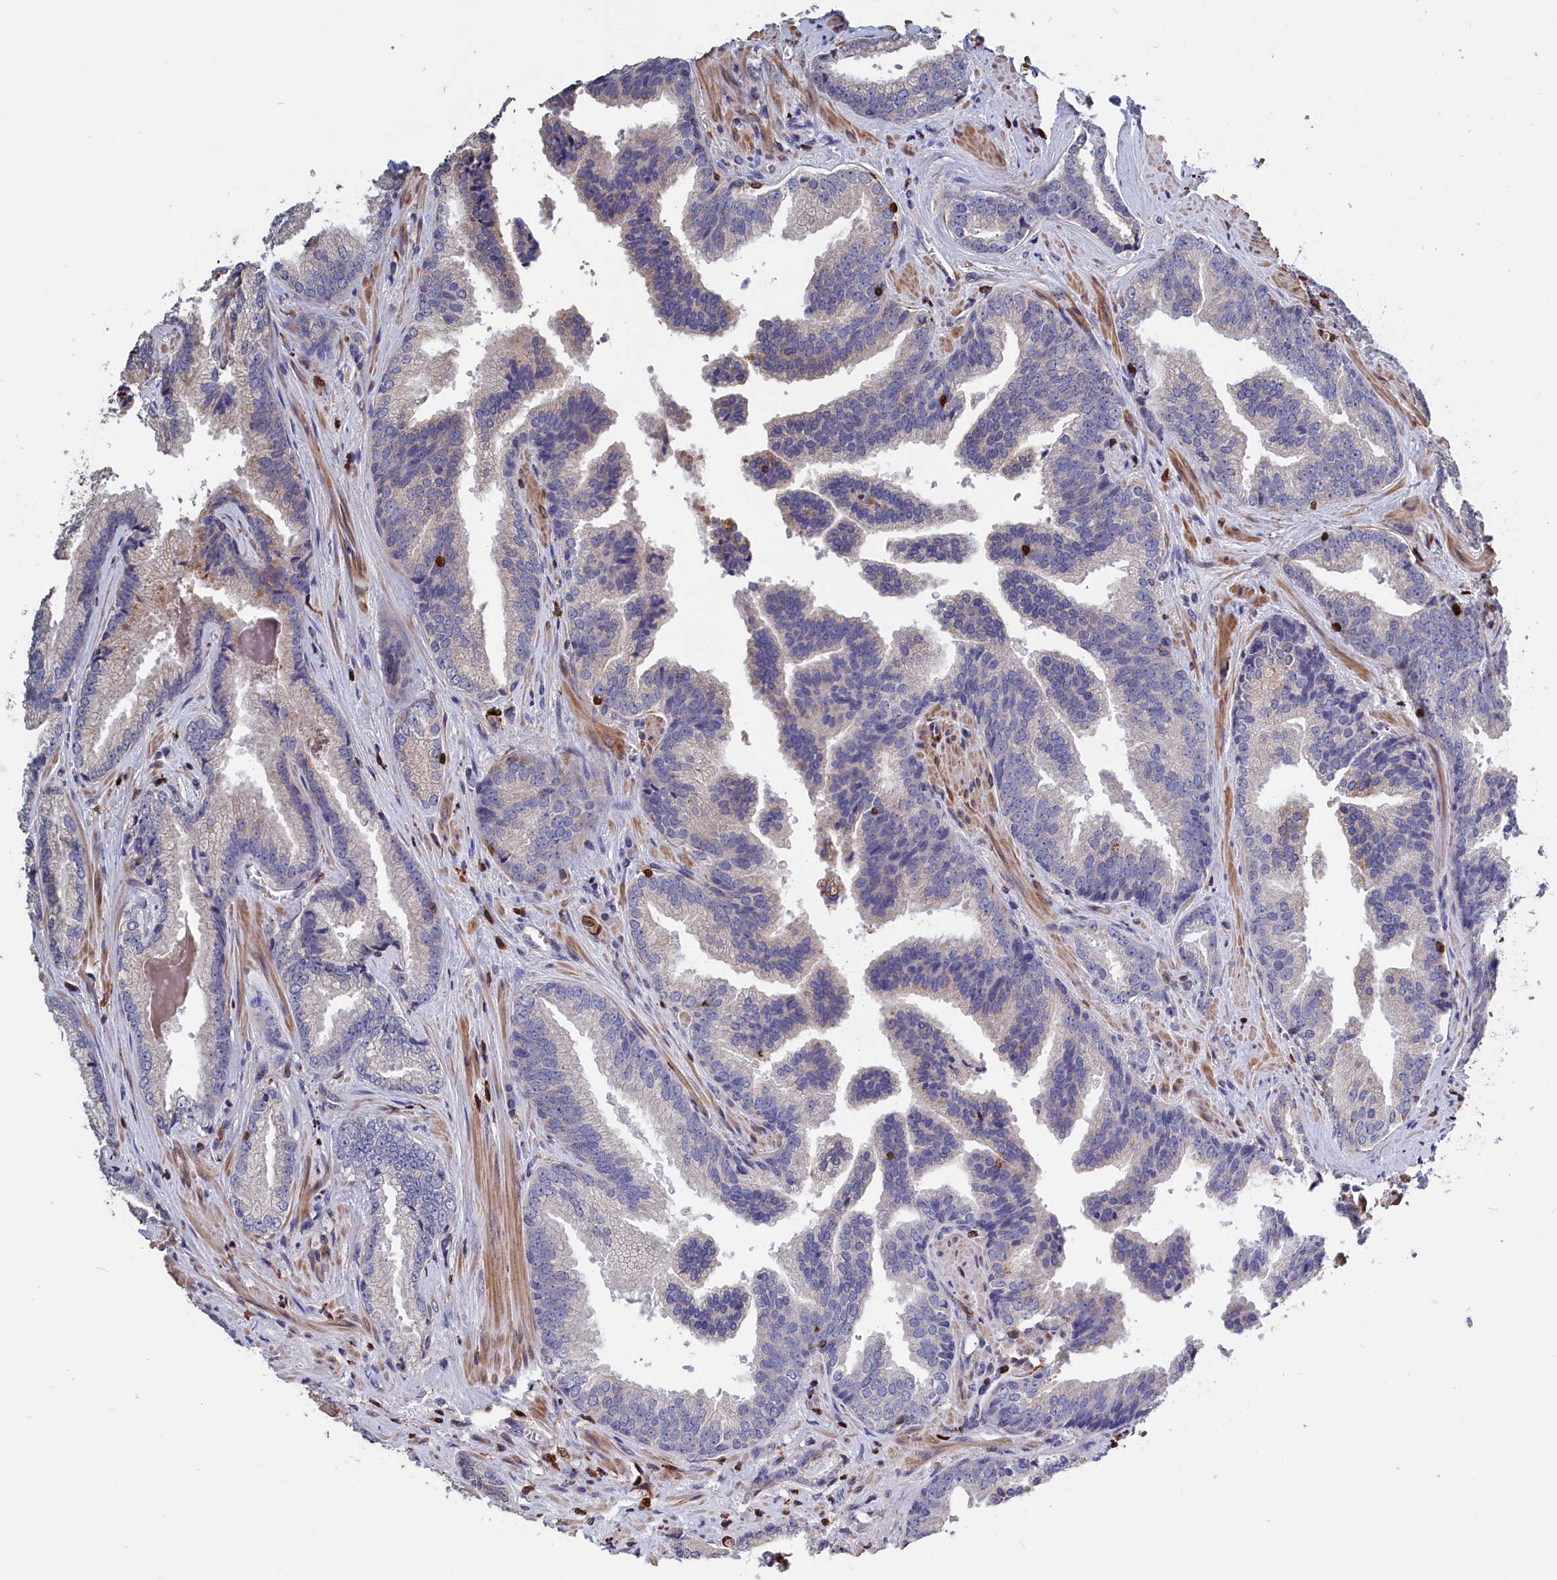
{"staining": {"intensity": "weak", "quantity": "<25%", "location": "cytoplasmic/membranous"}, "tissue": "prostate cancer", "cell_type": "Tumor cells", "image_type": "cancer", "snomed": [{"axis": "morphology", "description": "Adenocarcinoma, High grade"}, {"axis": "topography", "description": "Prostate"}], "caption": "Immunohistochemistry (IHC) of prostate high-grade adenocarcinoma shows no staining in tumor cells.", "gene": "CRIP1", "patient": {"sex": "male", "age": 63}}